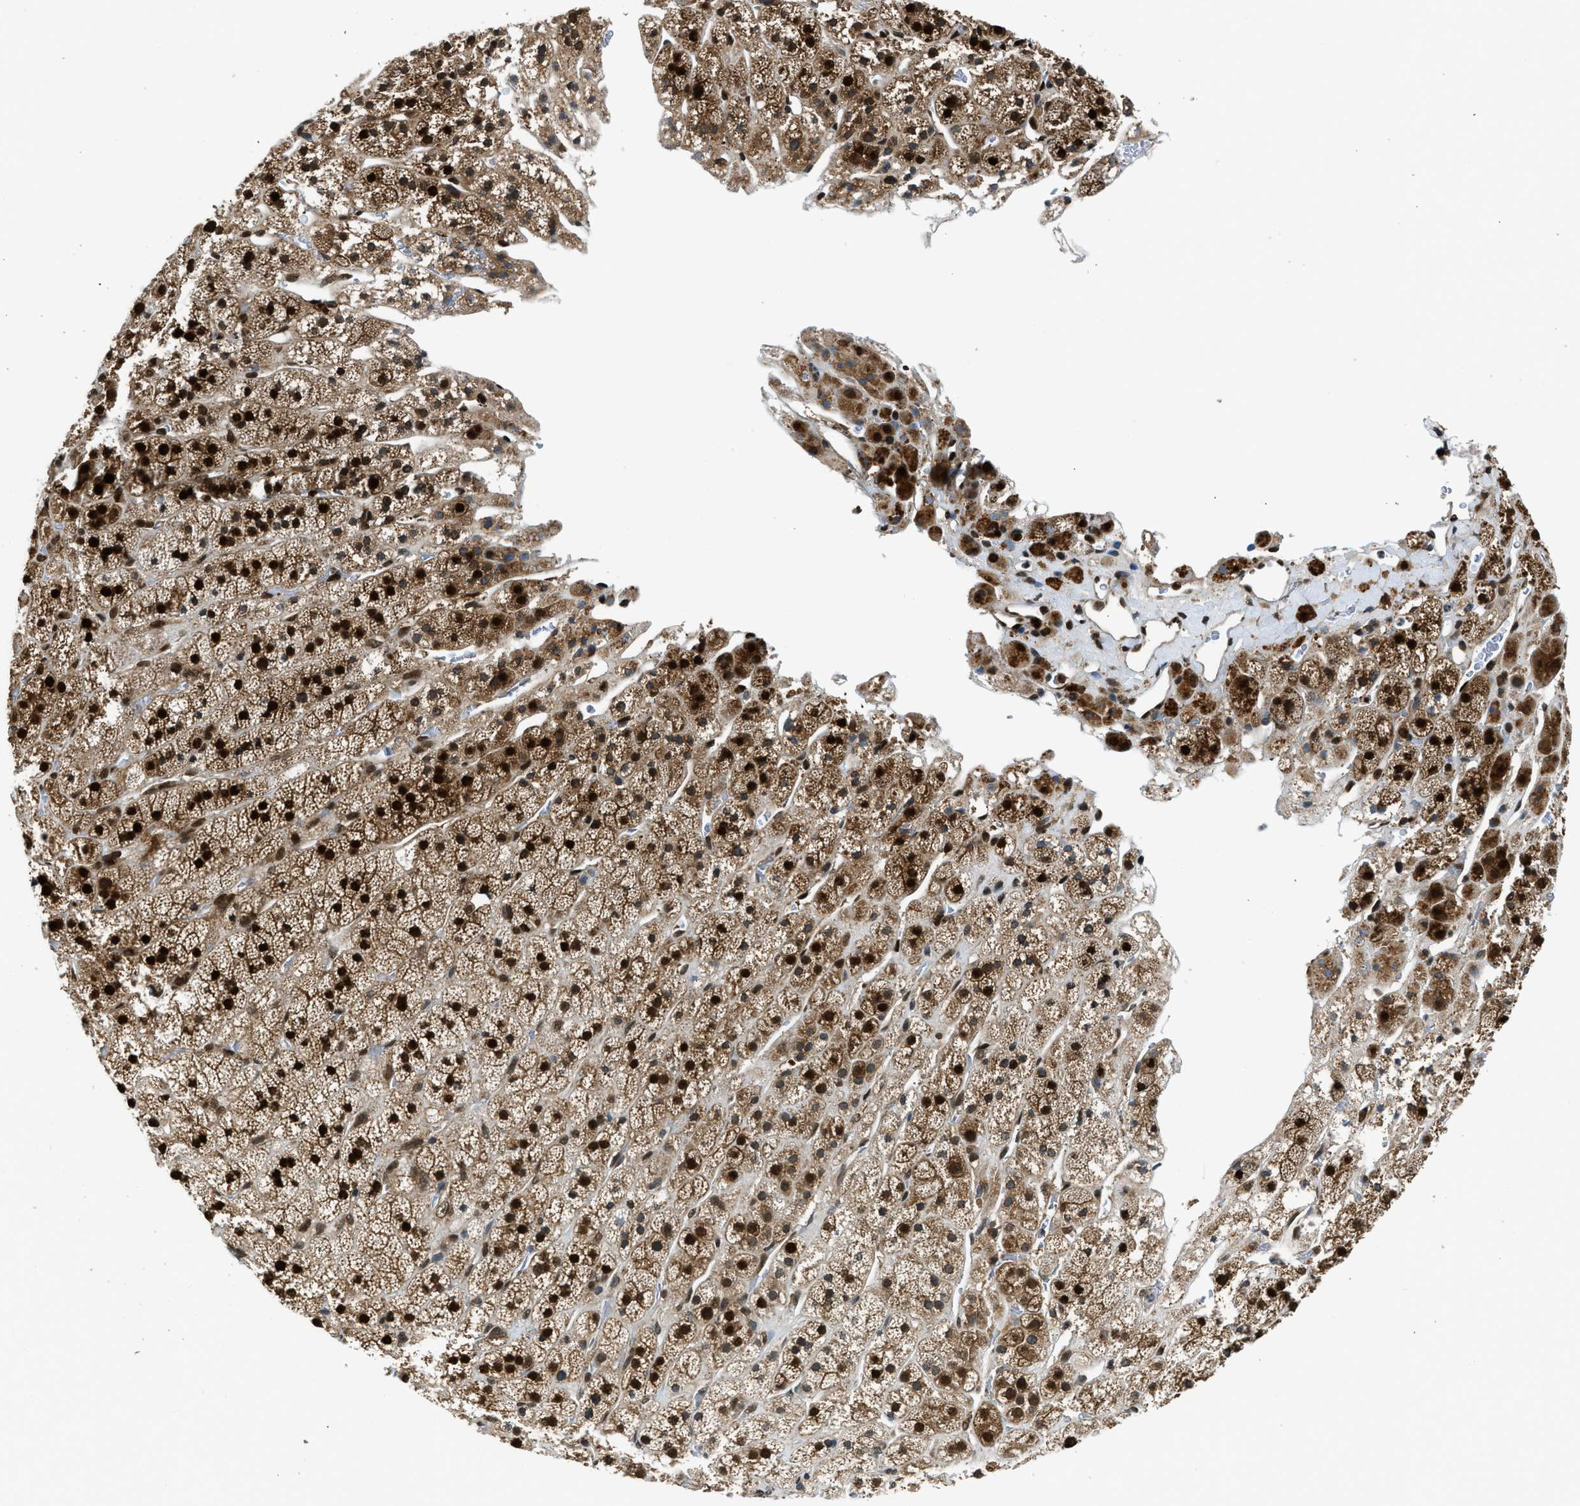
{"staining": {"intensity": "moderate", "quantity": ">75%", "location": "cytoplasmic/membranous,nuclear"}, "tissue": "adrenal gland", "cell_type": "Glandular cells", "image_type": "normal", "snomed": [{"axis": "morphology", "description": "Normal tissue, NOS"}, {"axis": "topography", "description": "Adrenal gland"}], "caption": "Immunohistochemical staining of normal adrenal gland demonstrates >75% levels of moderate cytoplasmic/membranous,nuclear protein staining in about >75% of glandular cells.", "gene": "RETREG3", "patient": {"sex": "male", "age": 56}}